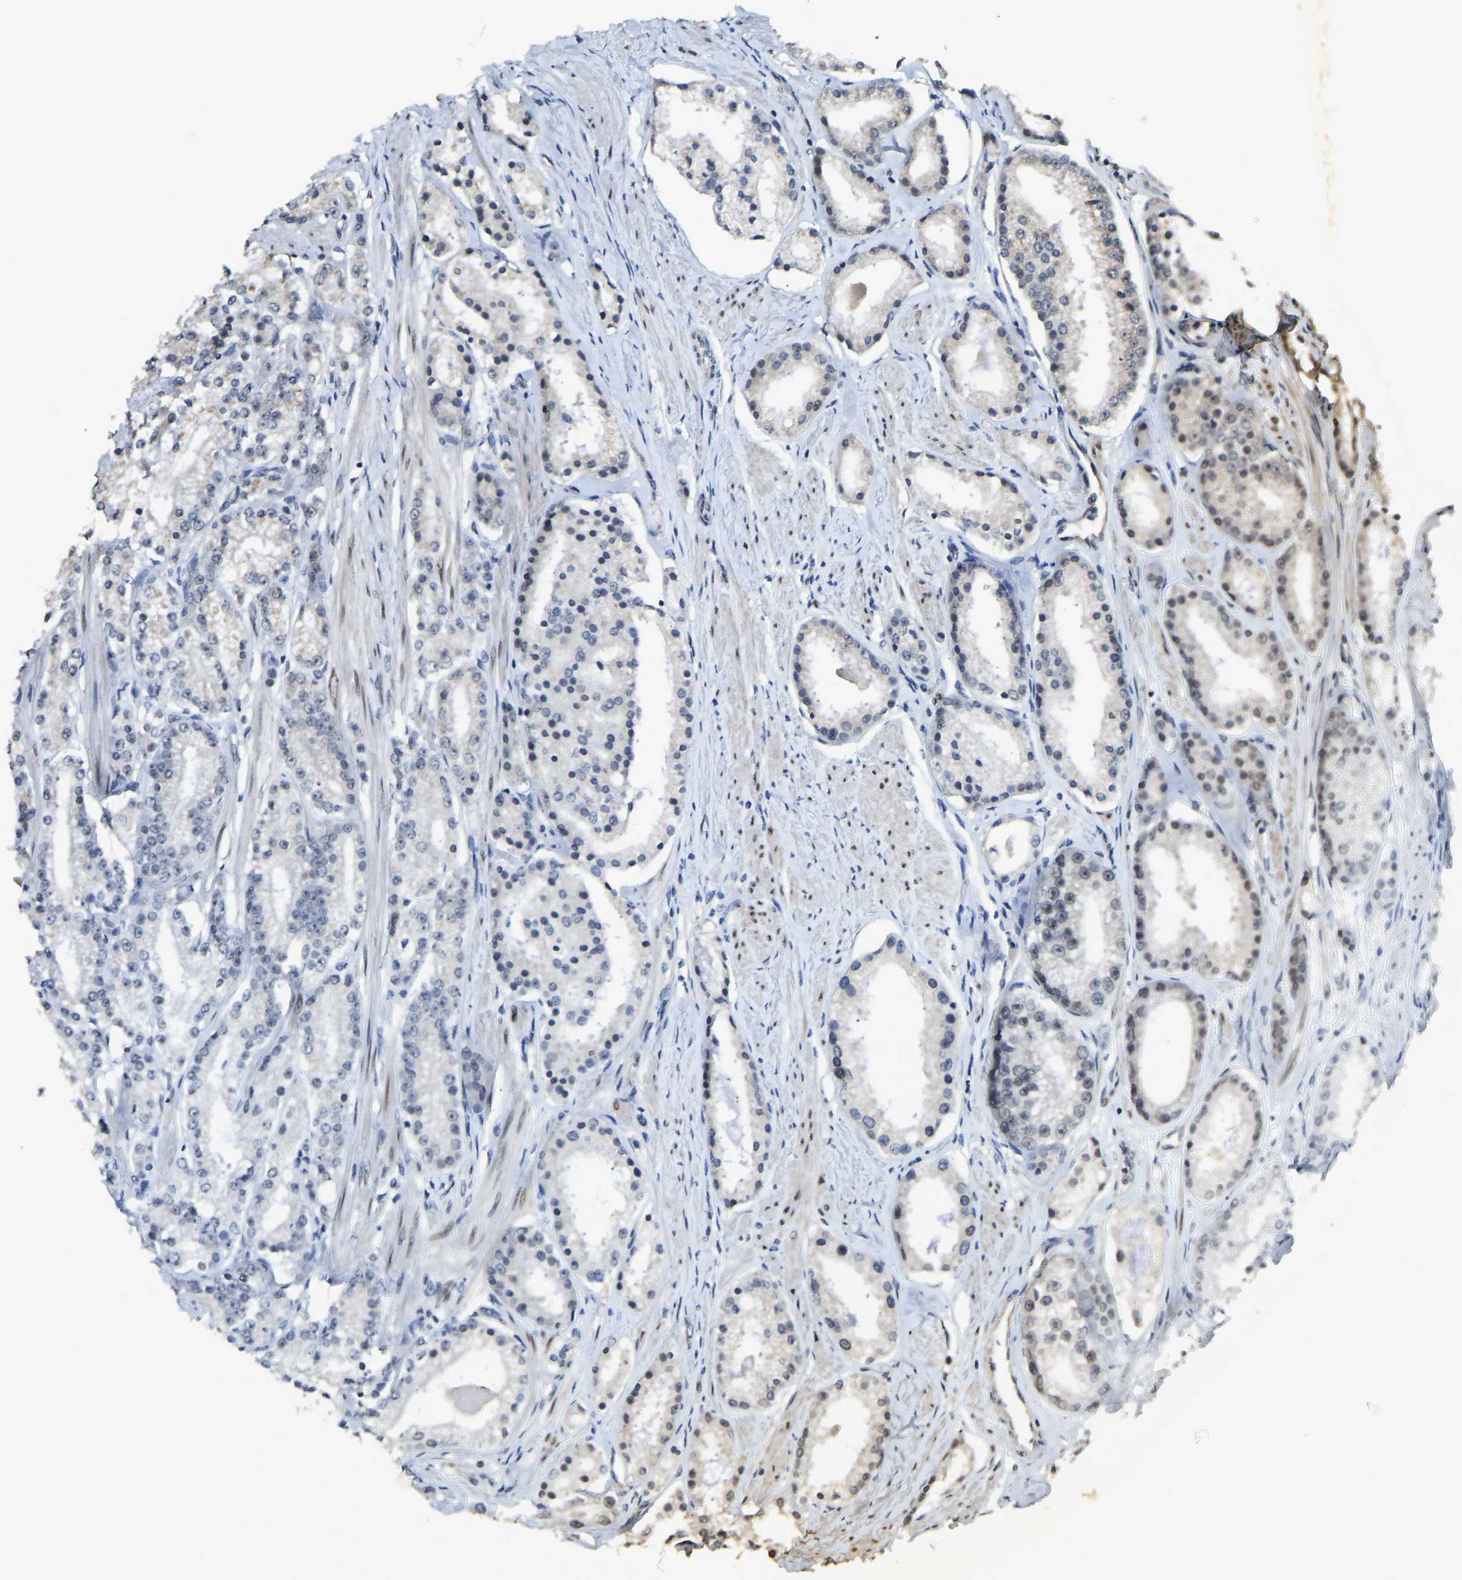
{"staining": {"intensity": "negative", "quantity": "none", "location": "none"}, "tissue": "prostate cancer", "cell_type": "Tumor cells", "image_type": "cancer", "snomed": [{"axis": "morphology", "description": "Adenocarcinoma, Low grade"}, {"axis": "topography", "description": "Prostate"}], "caption": "DAB immunohistochemical staining of human prostate low-grade adenocarcinoma demonstrates no significant expression in tumor cells.", "gene": "KPNA6", "patient": {"sex": "male", "age": 63}}